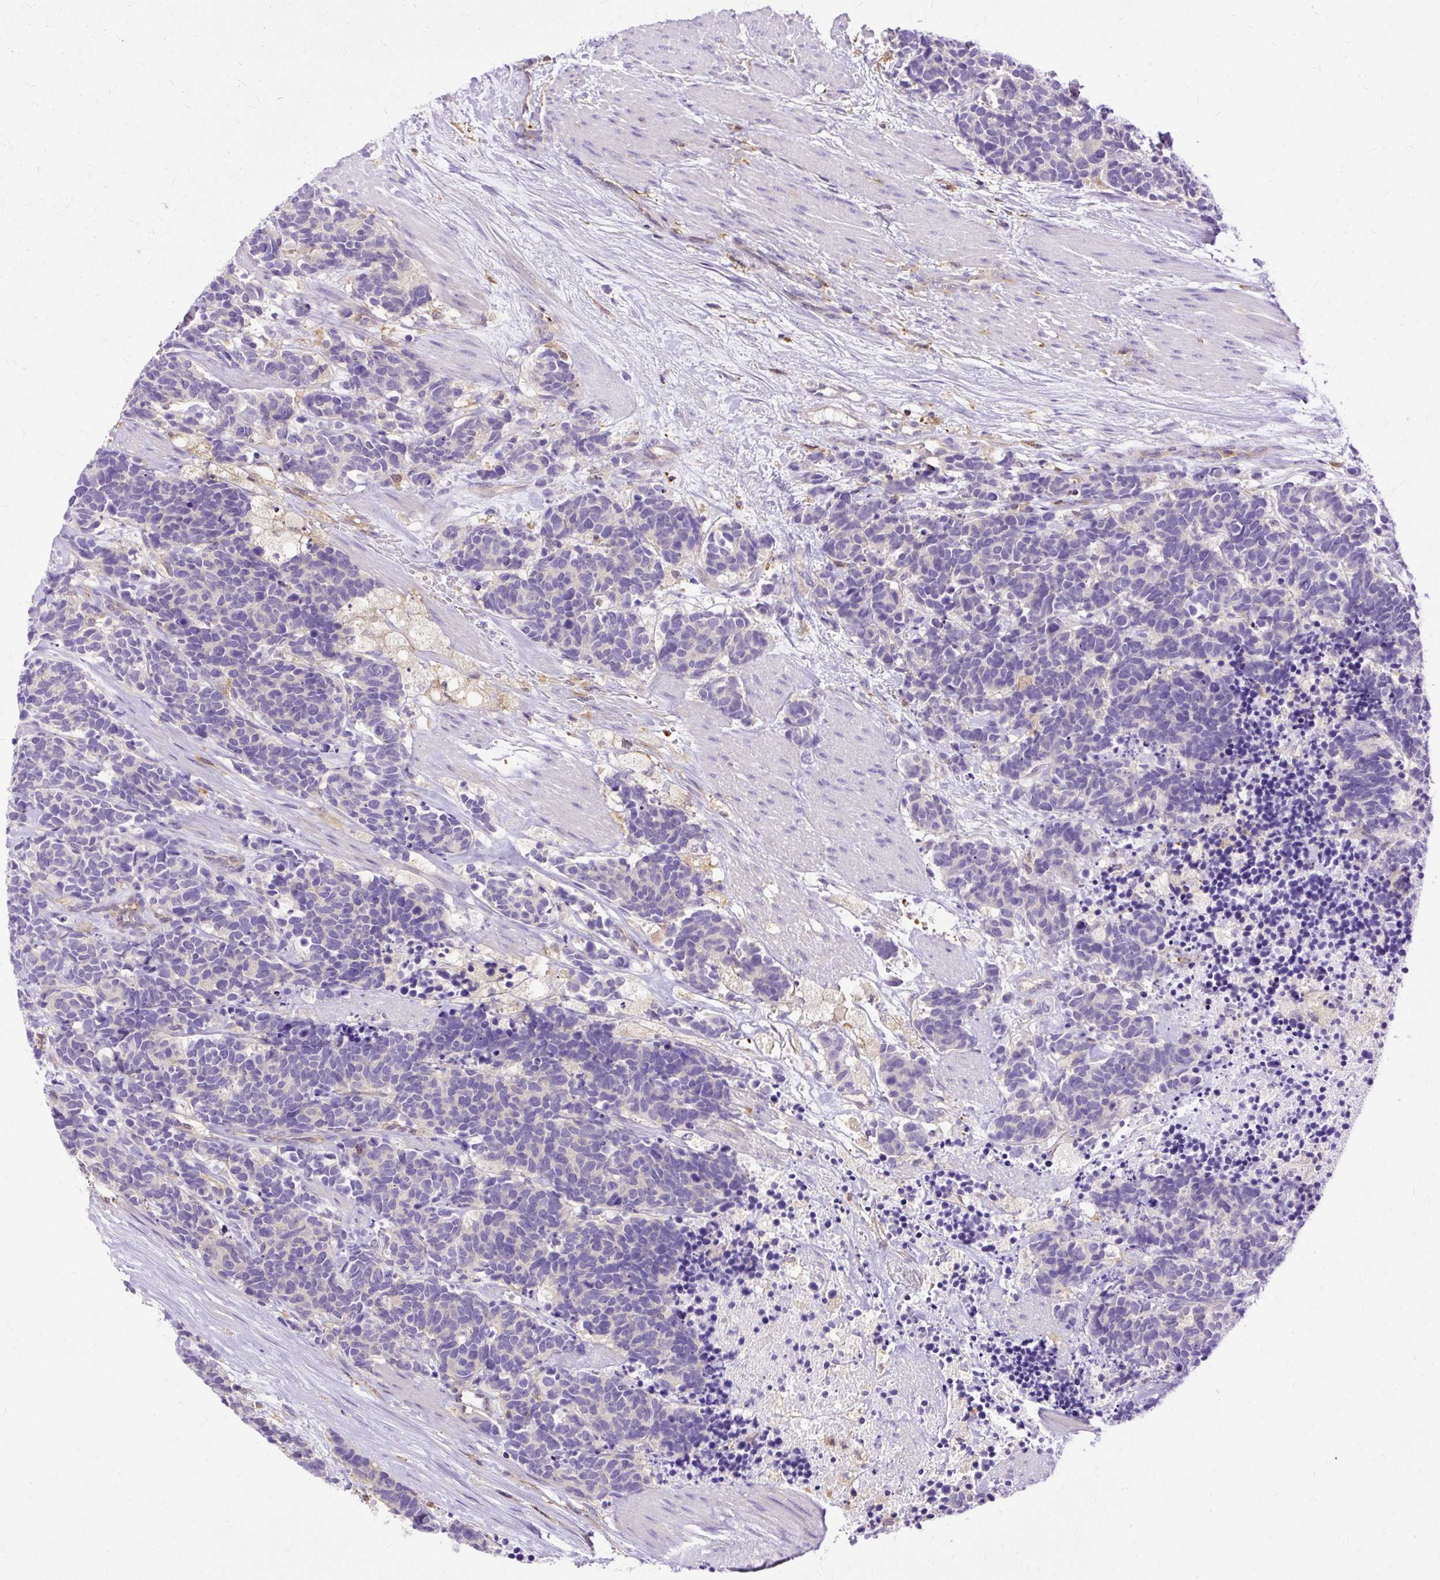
{"staining": {"intensity": "negative", "quantity": "none", "location": "none"}, "tissue": "carcinoid", "cell_type": "Tumor cells", "image_type": "cancer", "snomed": [{"axis": "morphology", "description": "Carcinoma, NOS"}, {"axis": "morphology", "description": "Carcinoid, malignant, NOS"}, {"axis": "topography", "description": "Prostate"}], "caption": "Immunohistochemistry (IHC) photomicrograph of human carcinoma stained for a protein (brown), which shows no staining in tumor cells.", "gene": "TWF2", "patient": {"sex": "male", "age": 57}}